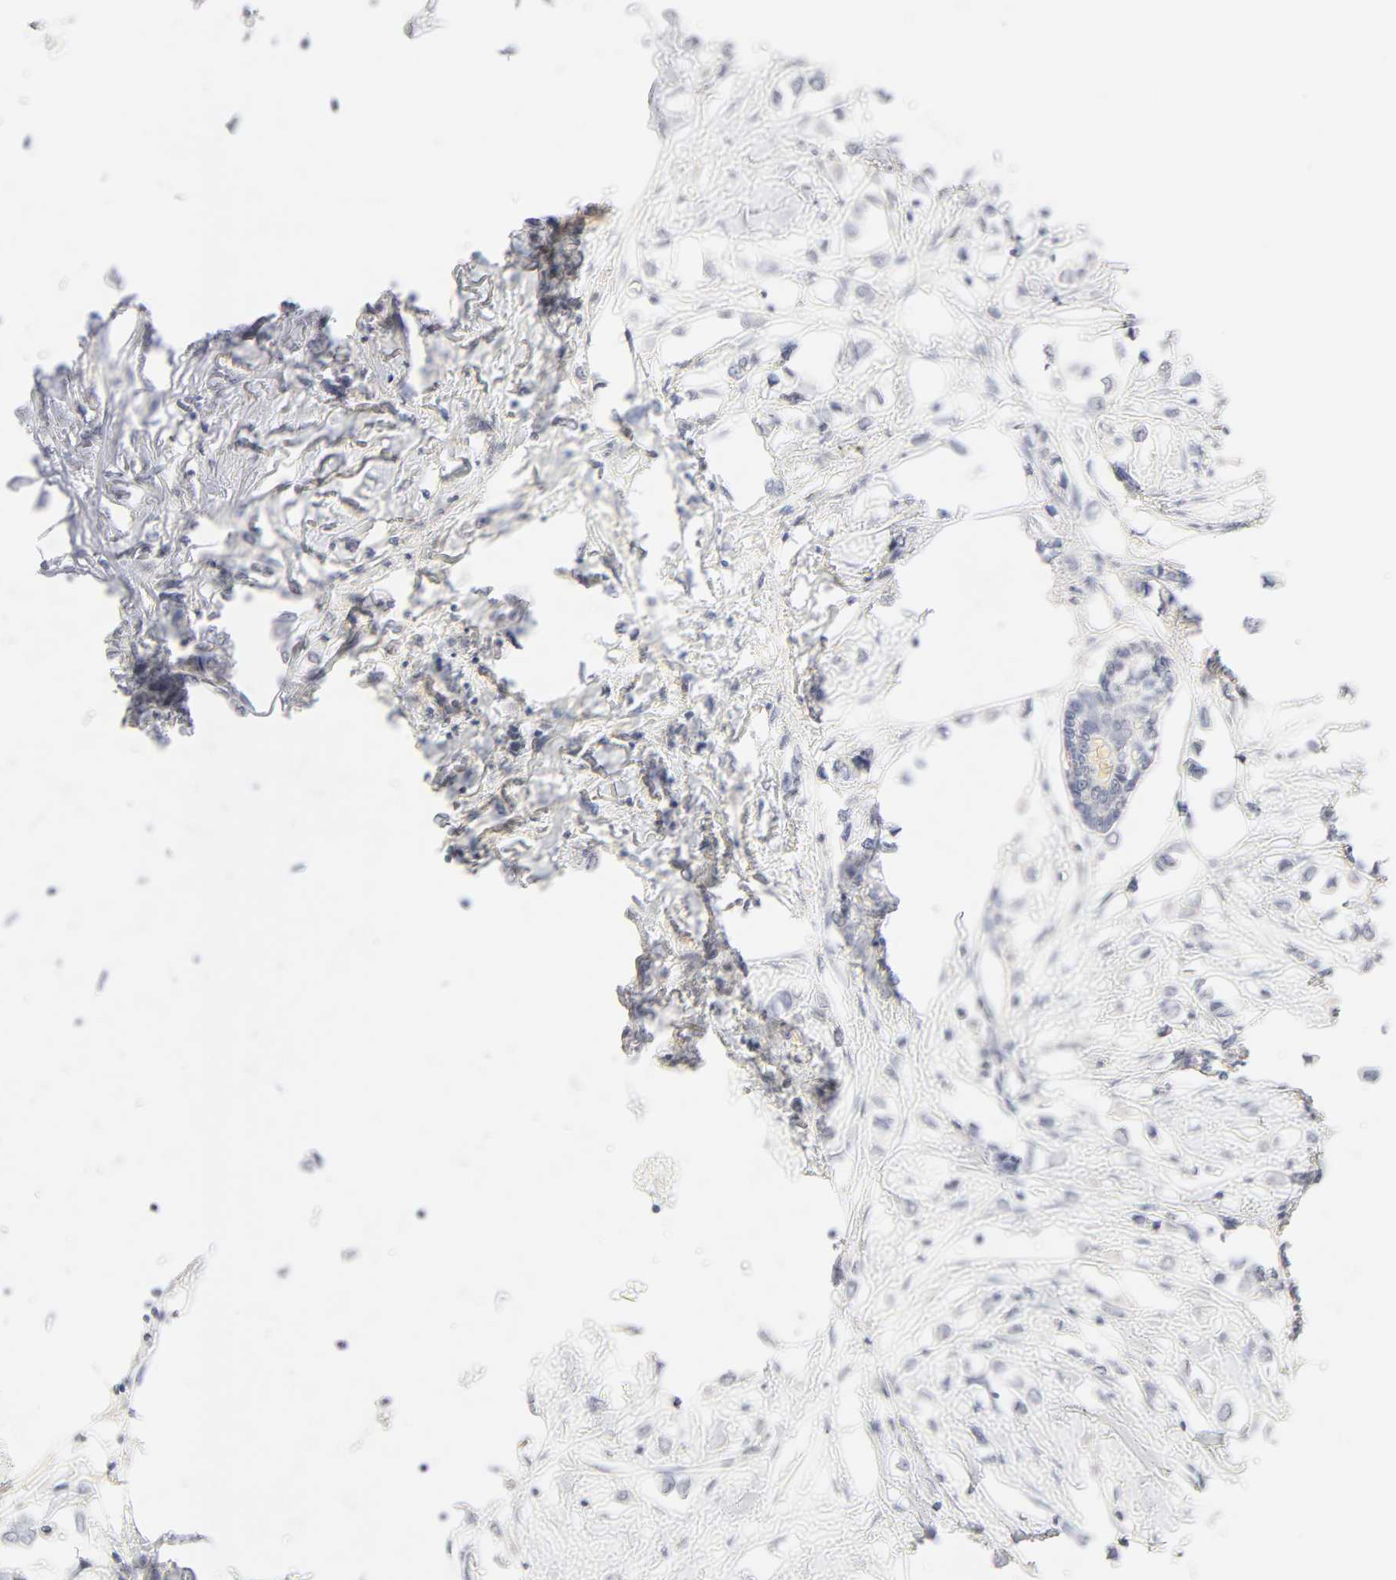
{"staining": {"intensity": "negative", "quantity": "none", "location": "none"}, "tissue": "breast cancer", "cell_type": "Tumor cells", "image_type": "cancer", "snomed": [{"axis": "morphology", "description": "Lobular carcinoma"}, {"axis": "topography", "description": "Breast"}], "caption": "High magnification brightfield microscopy of breast lobular carcinoma stained with DAB (3,3'-diaminobenzidine) (brown) and counterstained with hematoxylin (blue): tumor cells show no significant expression.", "gene": "CYP4B1", "patient": {"sex": "female", "age": 51}}